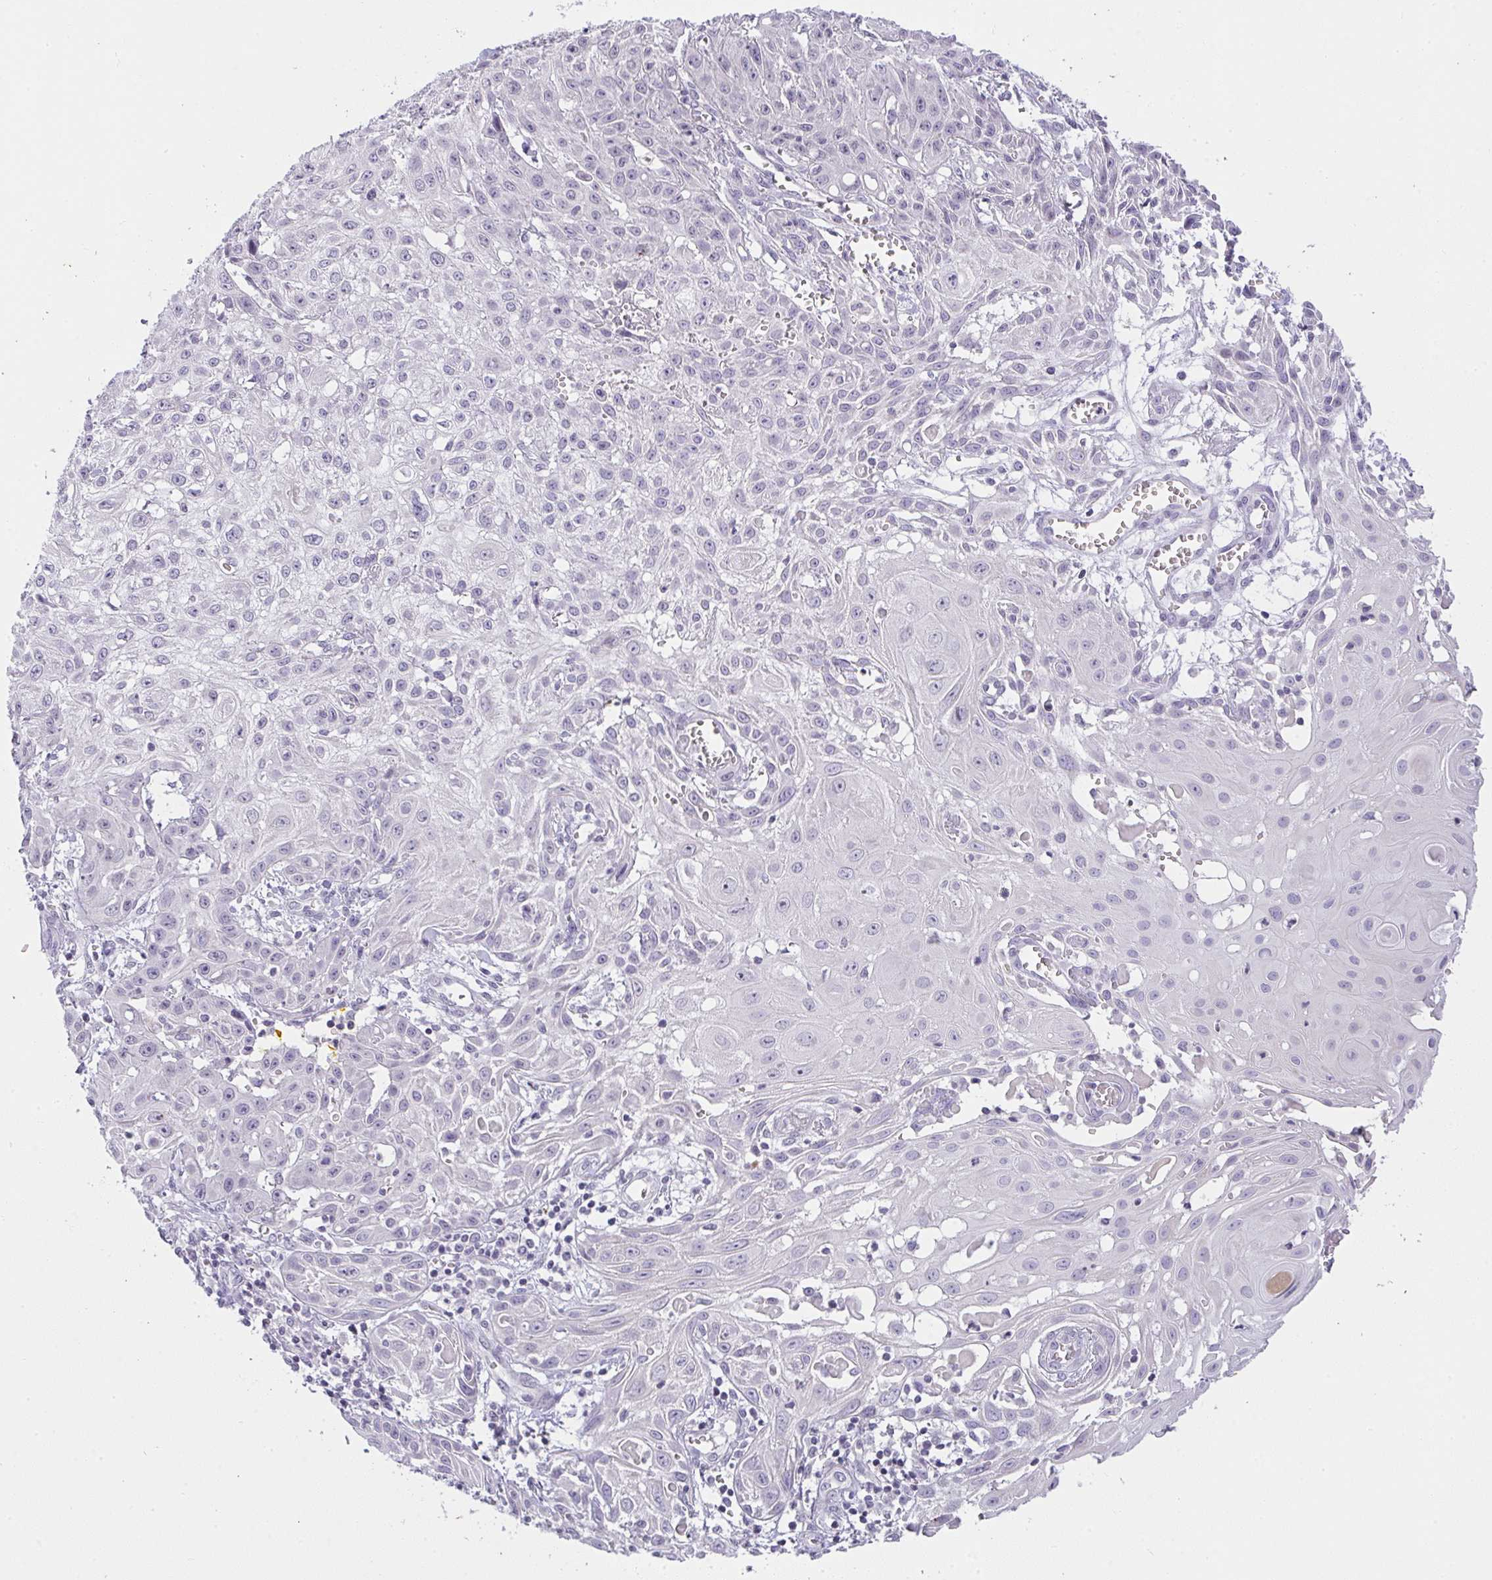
{"staining": {"intensity": "negative", "quantity": "none", "location": "none"}, "tissue": "skin cancer", "cell_type": "Tumor cells", "image_type": "cancer", "snomed": [{"axis": "morphology", "description": "Squamous cell carcinoma, NOS"}, {"axis": "topography", "description": "Skin"}, {"axis": "topography", "description": "Vulva"}], "caption": "The micrograph reveals no staining of tumor cells in skin cancer (squamous cell carcinoma).", "gene": "CACNA1S", "patient": {"sex": "female", "age": 71}}